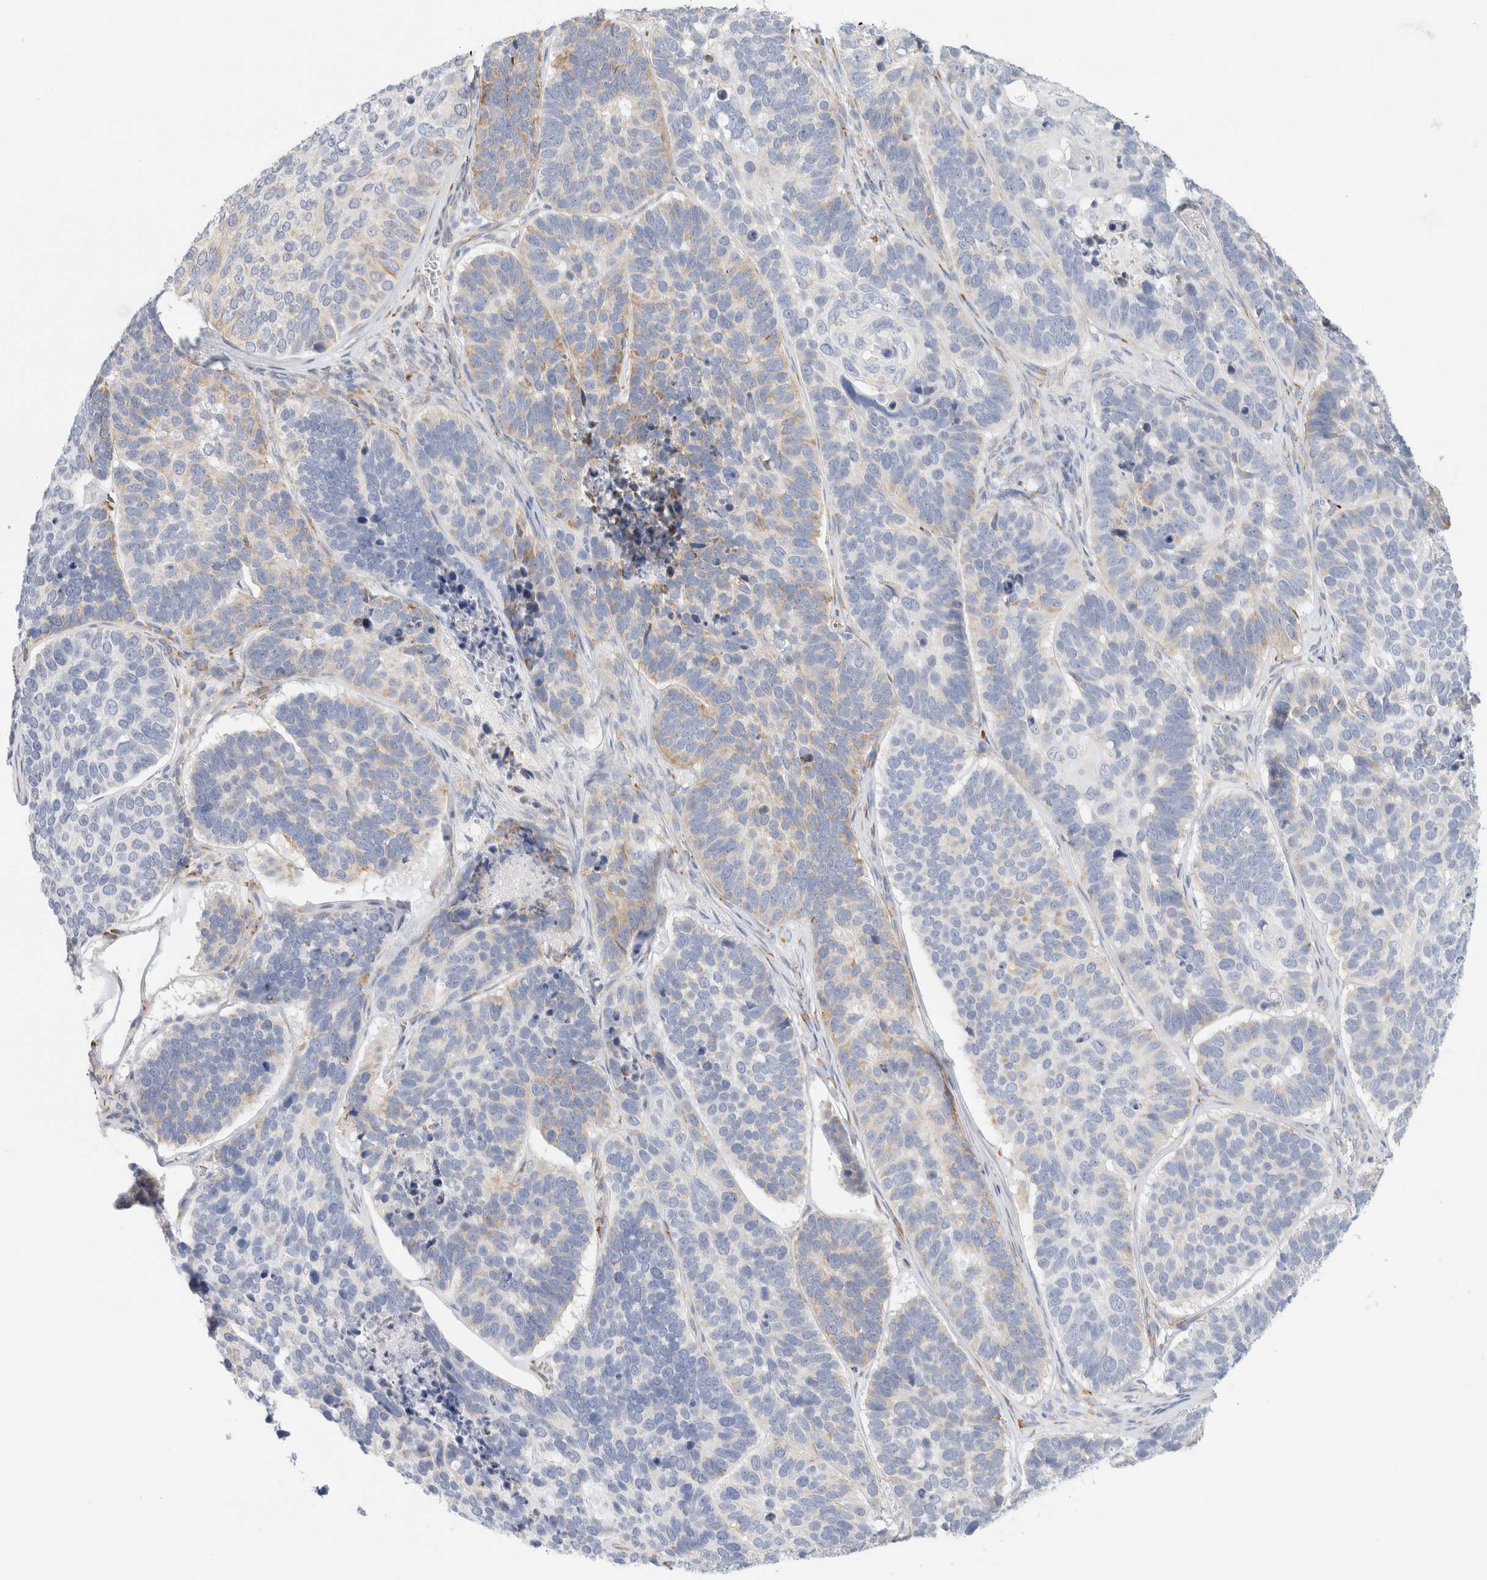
{"staining": {"intensity": "strong", "quantity": "<25%", "location": "cytoplasmic/membranous"}, "tissue": "skin cancer", "cell_type": "Tumor cells", "image_type": "cancer", "snomed": [{"axis": "morphology", "description": "Basal cell carcinoma"}, {"axis": "topography", "description": "Skin"}], "caption": "This is a histology image of immunohistochemistry (IHC) staining of skin cancer (basal cell carcinoma), which shows strong expression in the cytoplasmic/membranous of tumor cells.", "gene": "RTN4", "patient": {"sex": "male", "age": 62}}